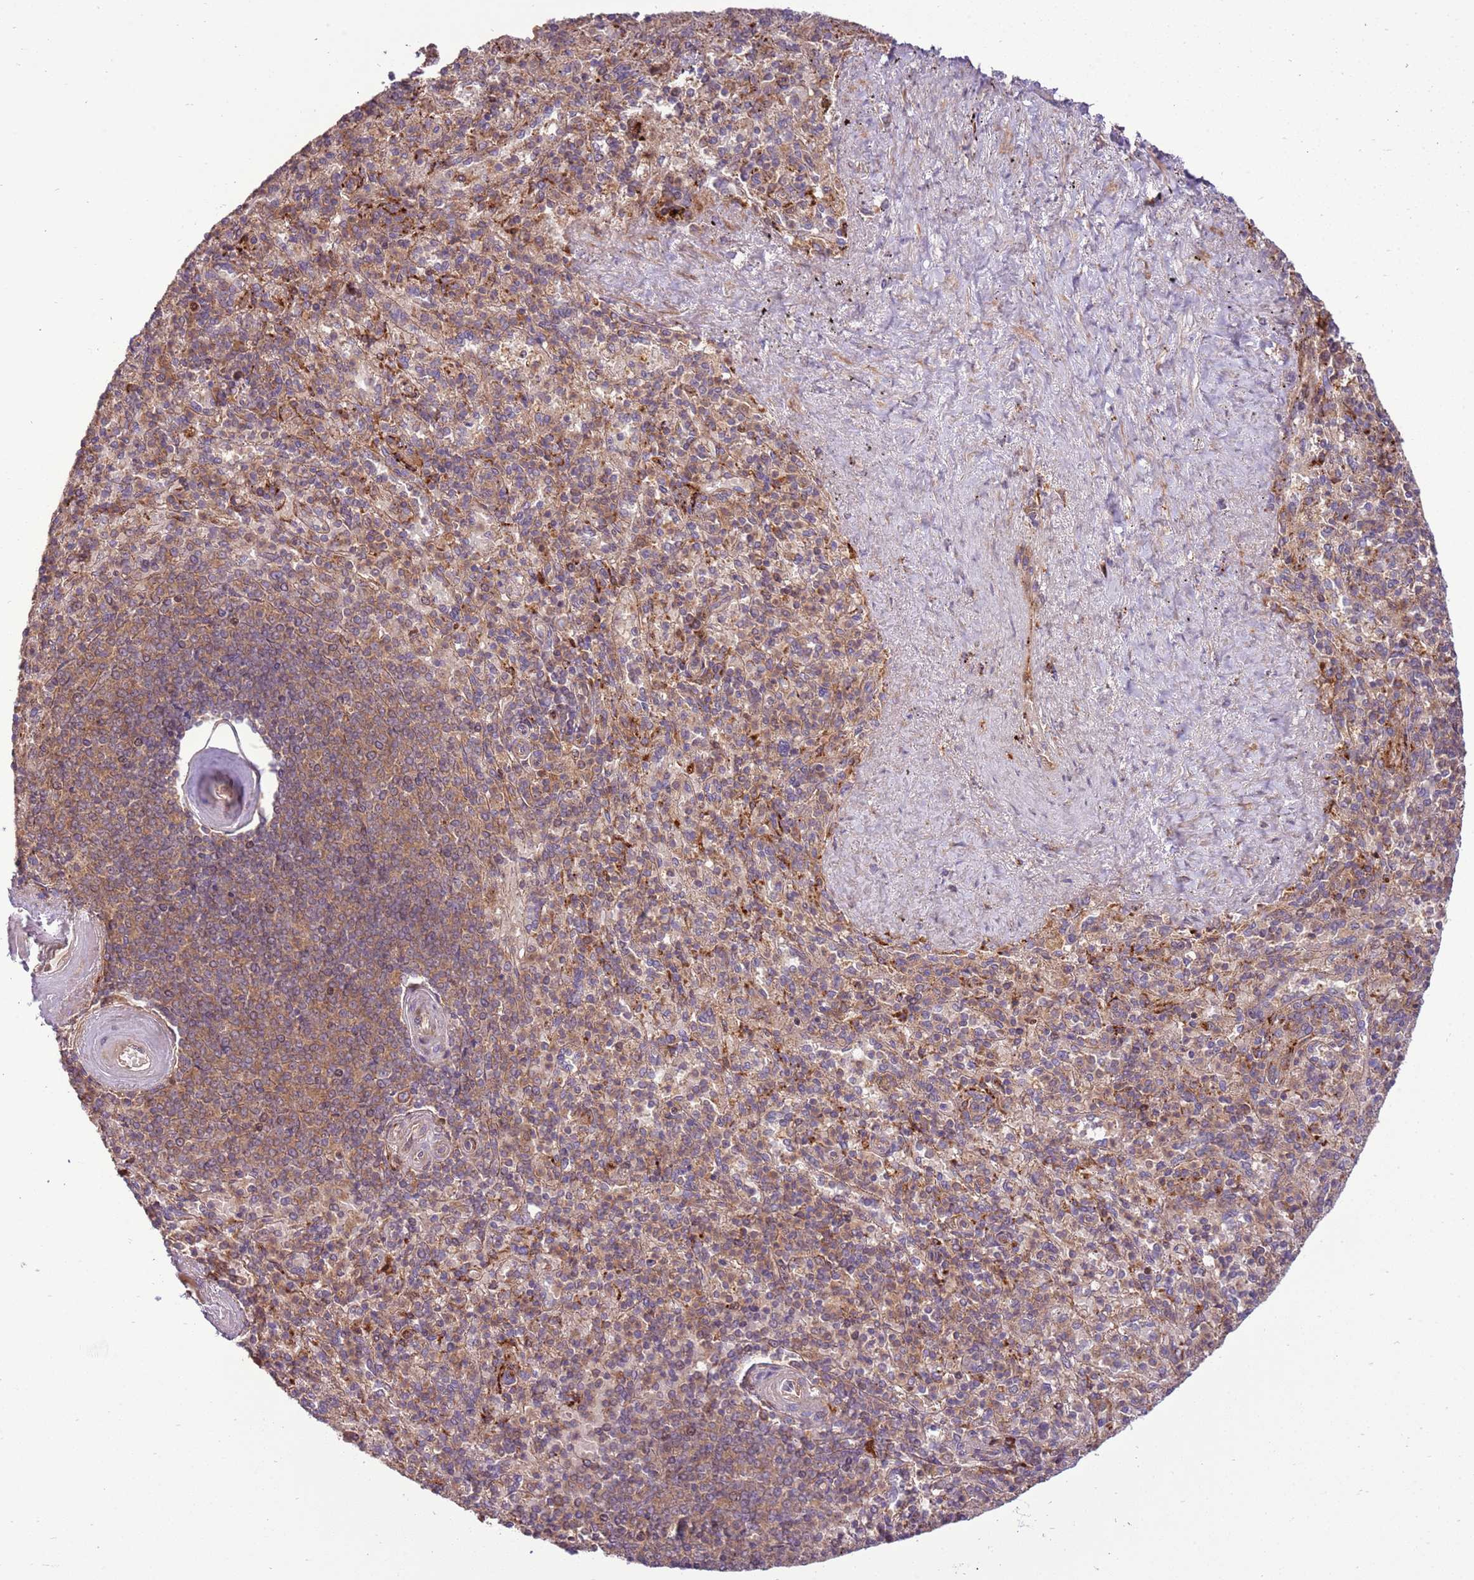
{"staining": {"intensity": "moderate", "quantity": "25%-75%", "location": "cytoplasmic/membranous"}, "tissue": "spleen", "cell_type": "Cells in red pulp", "image_type": "normal", "snomed": [{"axis": "morphology", "description": "Normal tissue, NOS"}, {"axis": "topography", "description": "Spleen"}], "caption": "Cells in red pulp demonstrate medium levels of moderate cytoplasmic/membranous staining in about 25%-75% of cells in benign human spleen.", "gene": "ZNF624", "patient": {"sex": "male", "age": 82}}